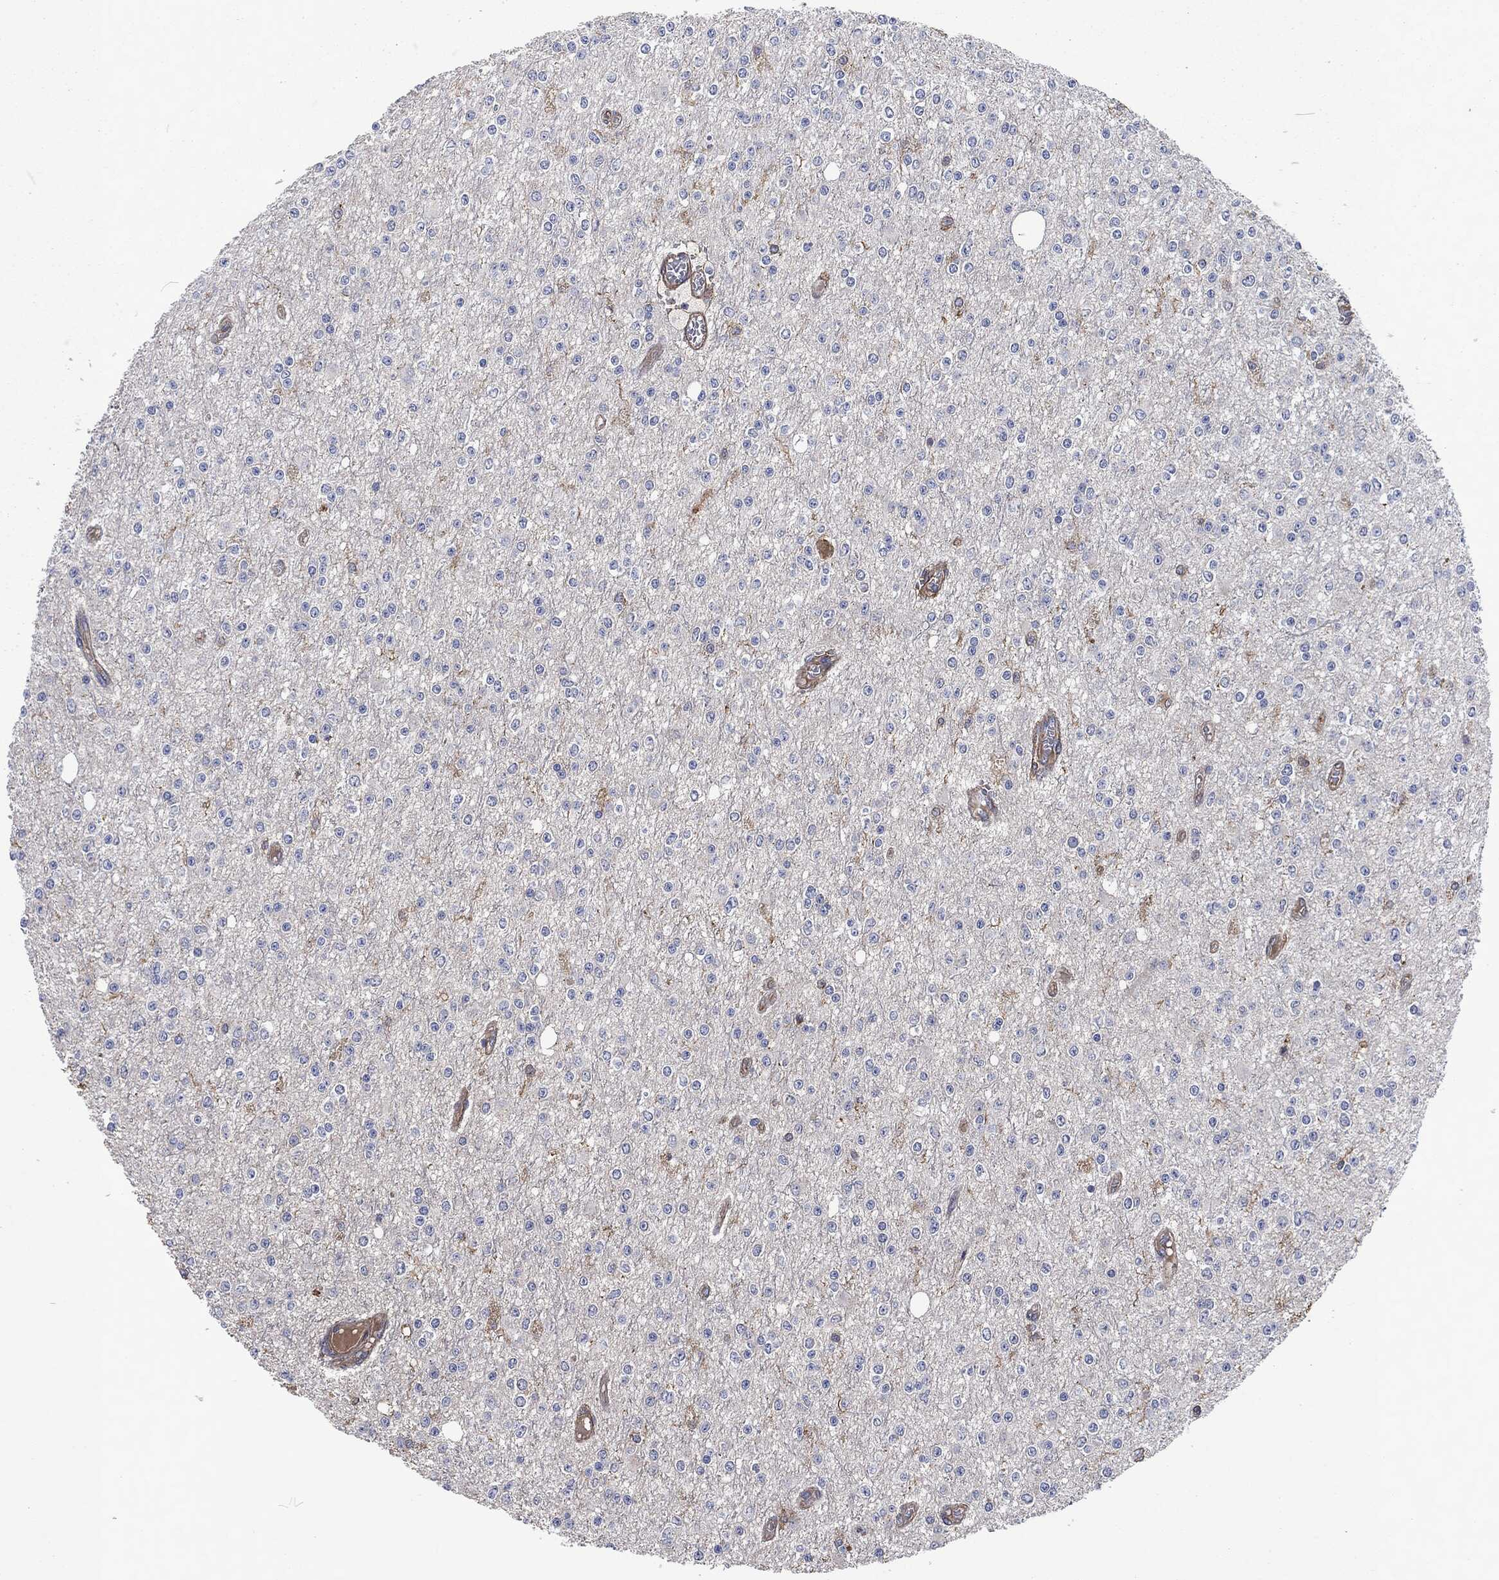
{"staining": {"intensity": "negative", "quantity": "none", "location": "none"}, "tissue": "glioma", "cell_type": "Tumor cells", "image_type": "cancer", "snomed": [{"axis": "morphology", "description": "Glioma, malignant, Low grade"}, {"axis": "topography", "description": "Brain"}], "caption": "DAB (3,3'-diaminobenzidine) immunohistochemical staining of glioma shows no significant positivity in tumor cells.", "gene": "LGALS9", "patient": {"sex": "female", "age": 45}}